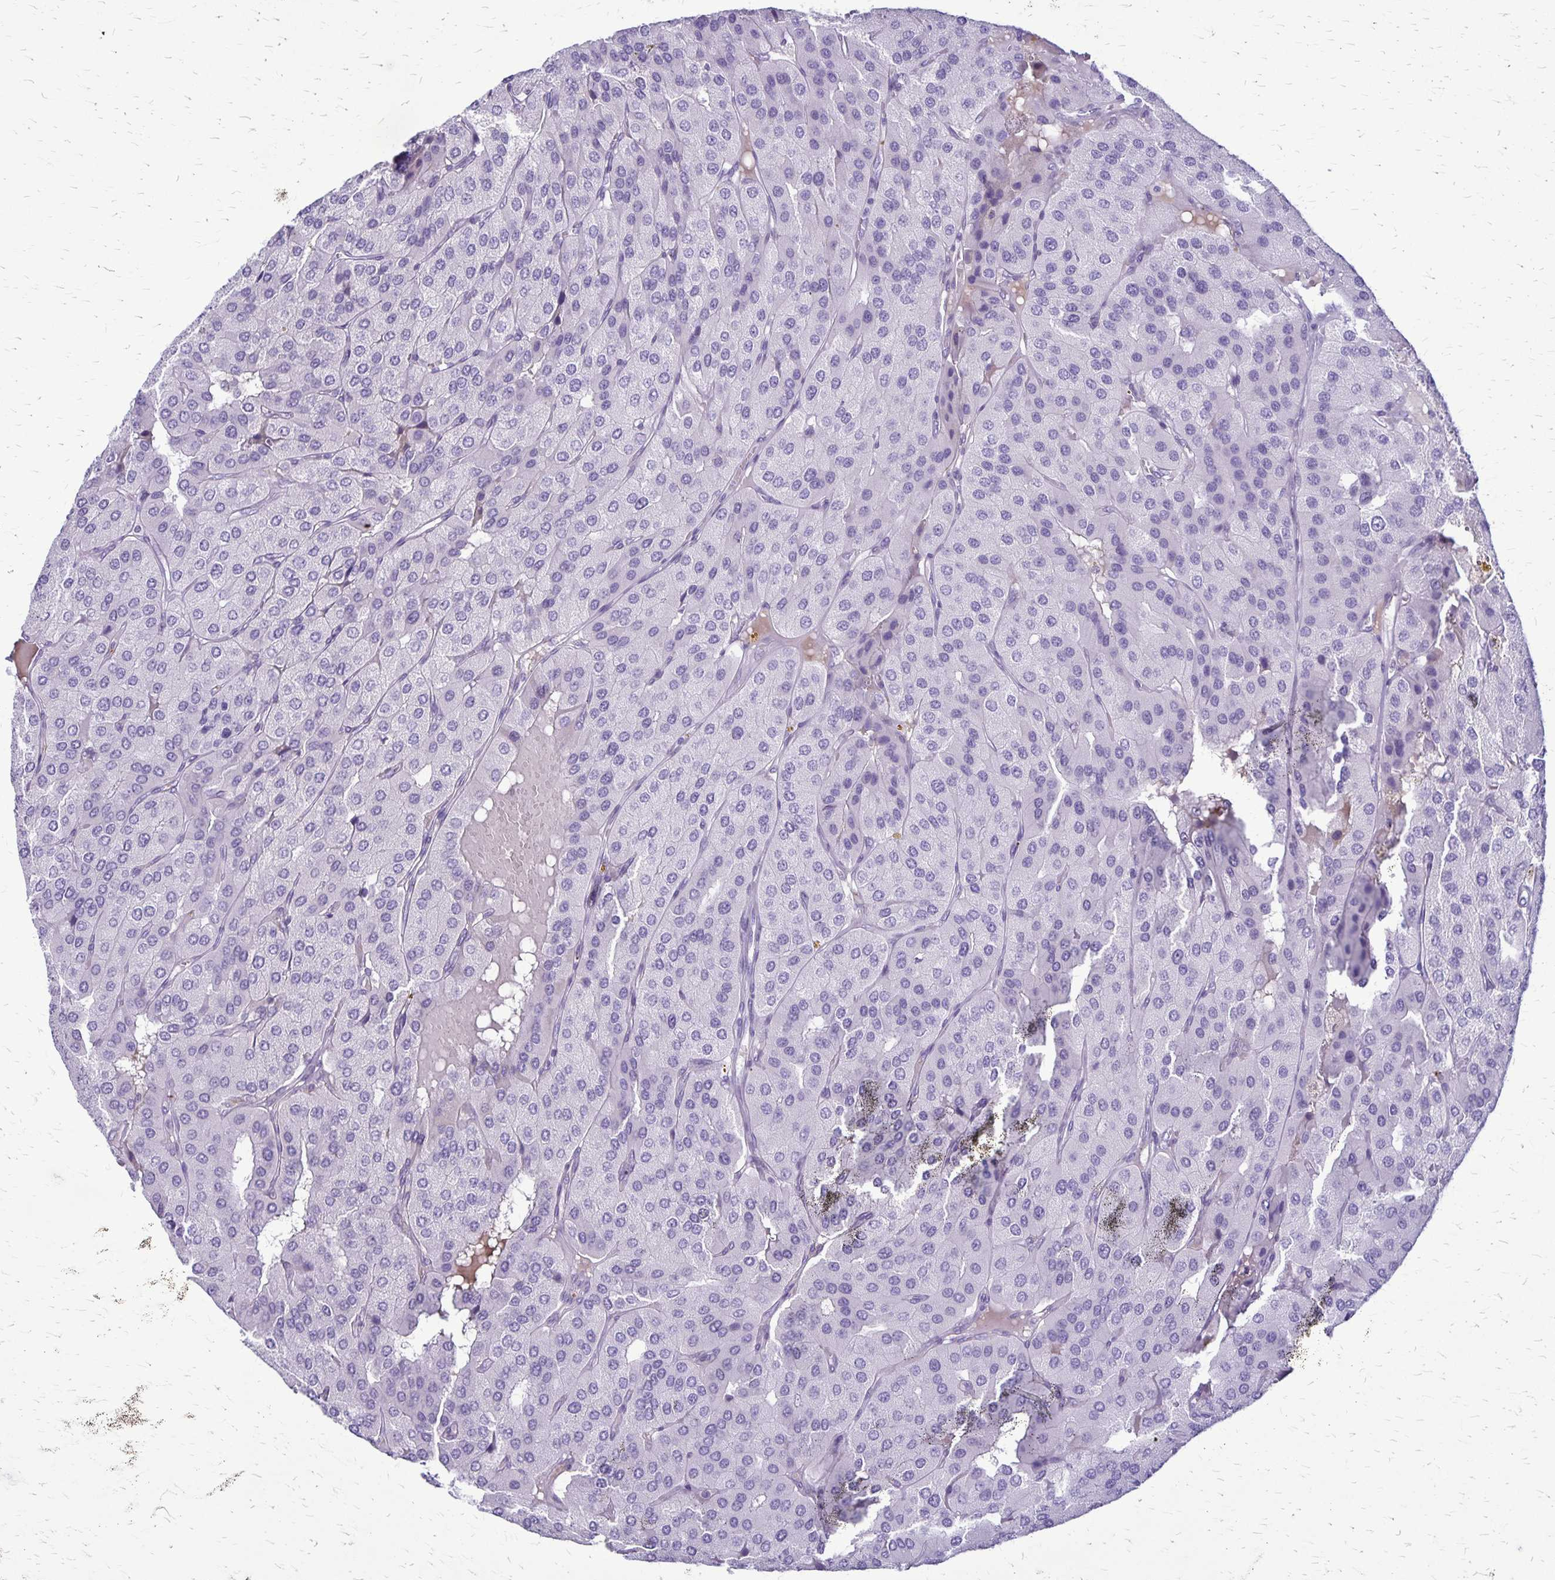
{"staining": {"intensity": "negative", "quantity": "none", "location": "none"}, "tissue": "parathyroid gland", "cell_type": "Glandular cells", "image_type": "normal", "snomed": [{"axis": "morphology", "description": "Normal tissue, NOS"}, {"axis": "morphology", "description": "Adenoma, NOS"}, {"axis": "topography", "description": "Parathyroid gland"}], "caption": "IHC micrograph of normal parathyroid gland: human parathyroid gland stained with DAB (3,3'-diaminobenzidine) displays no significant protein expression in glandular cells. The staining is performed using DAB brown chromogen with nuclei counter-stained in using hematoxylin.", "gene": "GP9", "patient": {"sex": "female", "age": 86}}